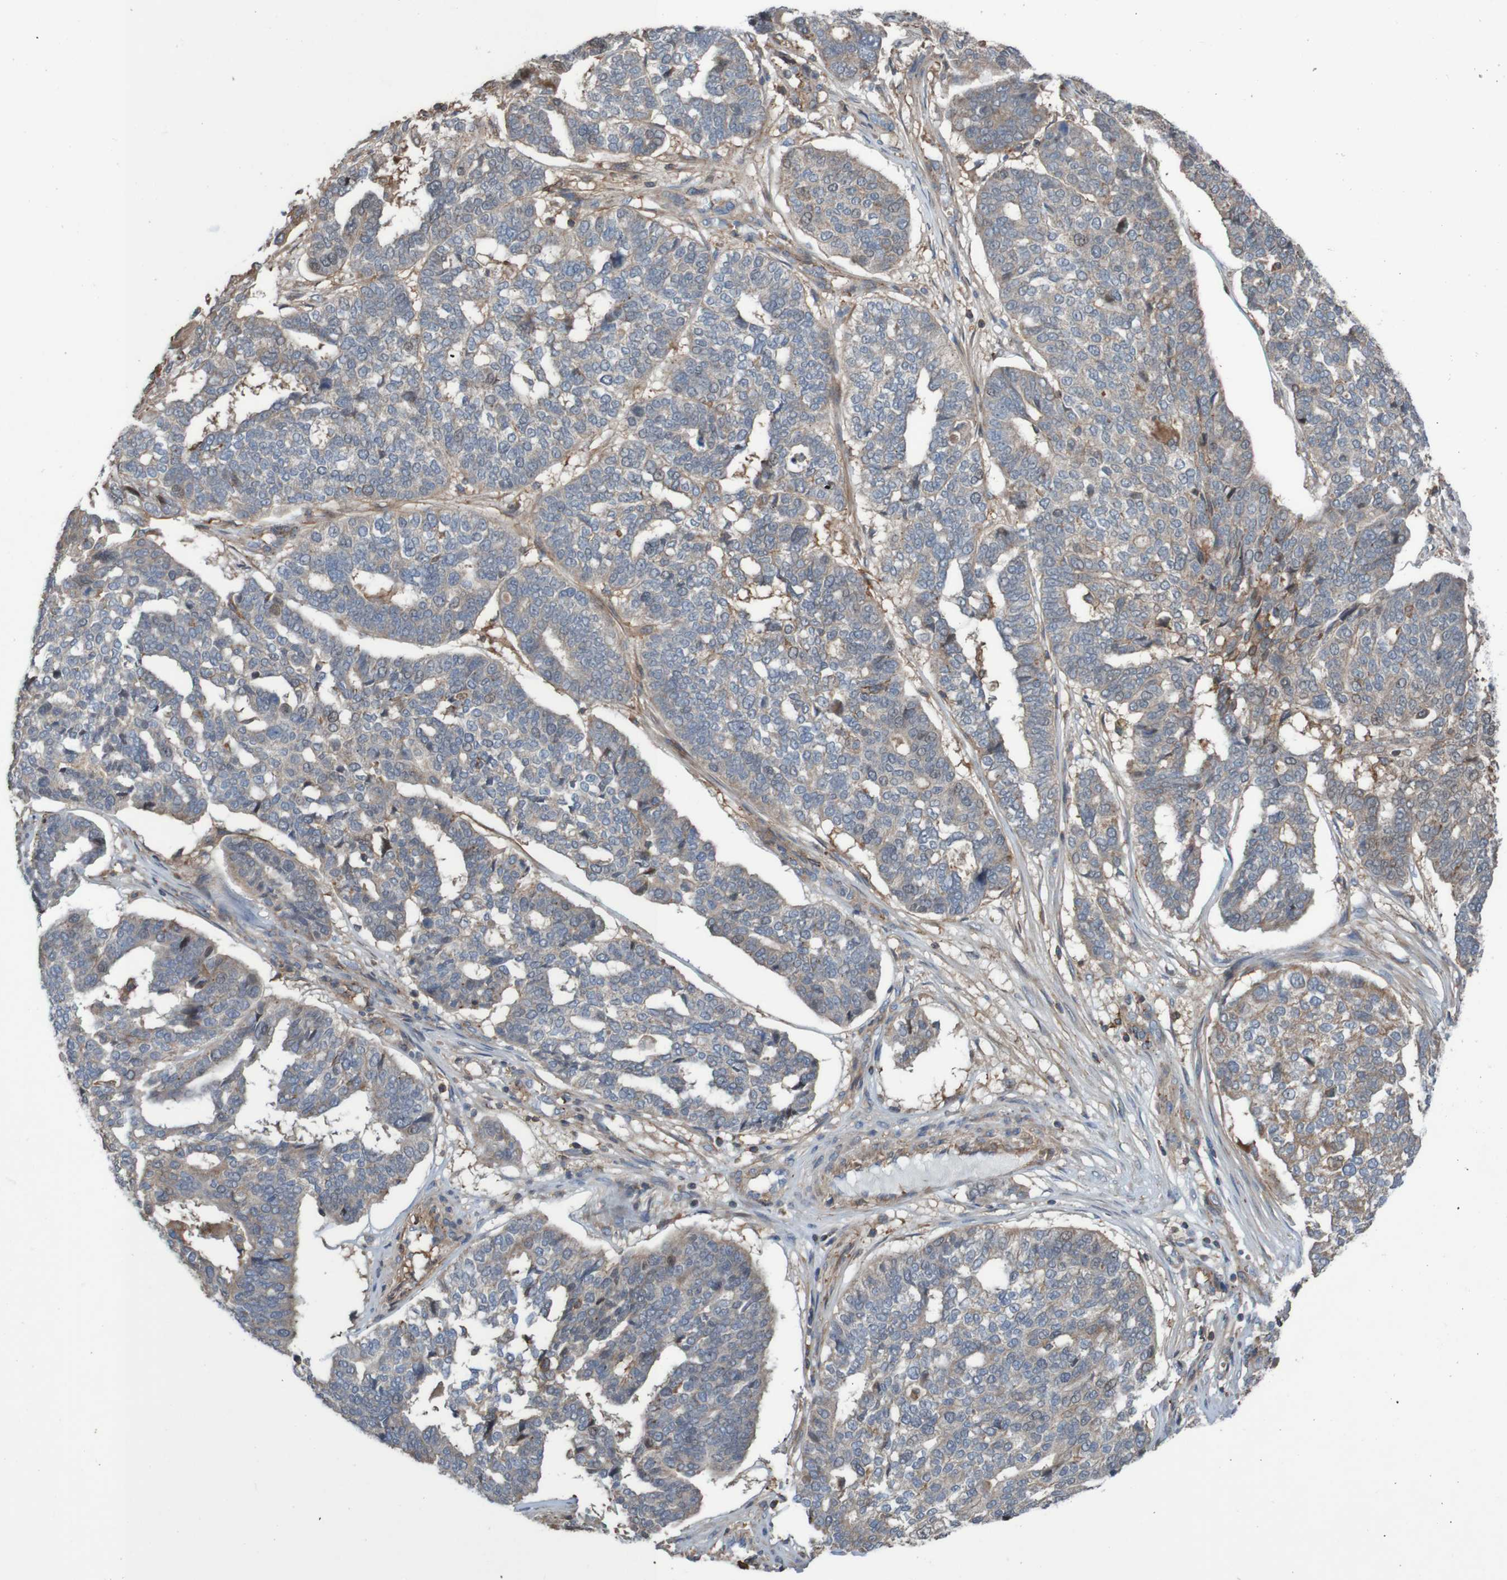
{"staining": {"intensity": "weak", "quantity": ">75%", "location": "cytoplasmic/membranous"}, "tissue": "ovarian cancer", "cell_type": "Tumor cells", "image_type": "cancer", "snomed": [{"axis": "morphology", "description": "Cystadenocarcinoma, serous, NOS"}, {"axis": "topography", "description": "Ovary"}], "caption": "A low amount of weak cytoplasmic/membranous staining is appreciated in approximately >75% of tumor cells in ovarian serous cystadenocarcinoma tissue. The staining is performed using DAB (3,3'-diaminobenzidine) brown chromogen to label protein expression. The nuclei are counter-stained blue using hematoxylin.", "gene": "PDGFB", "patient": {"sex": "female", "age": 59}}